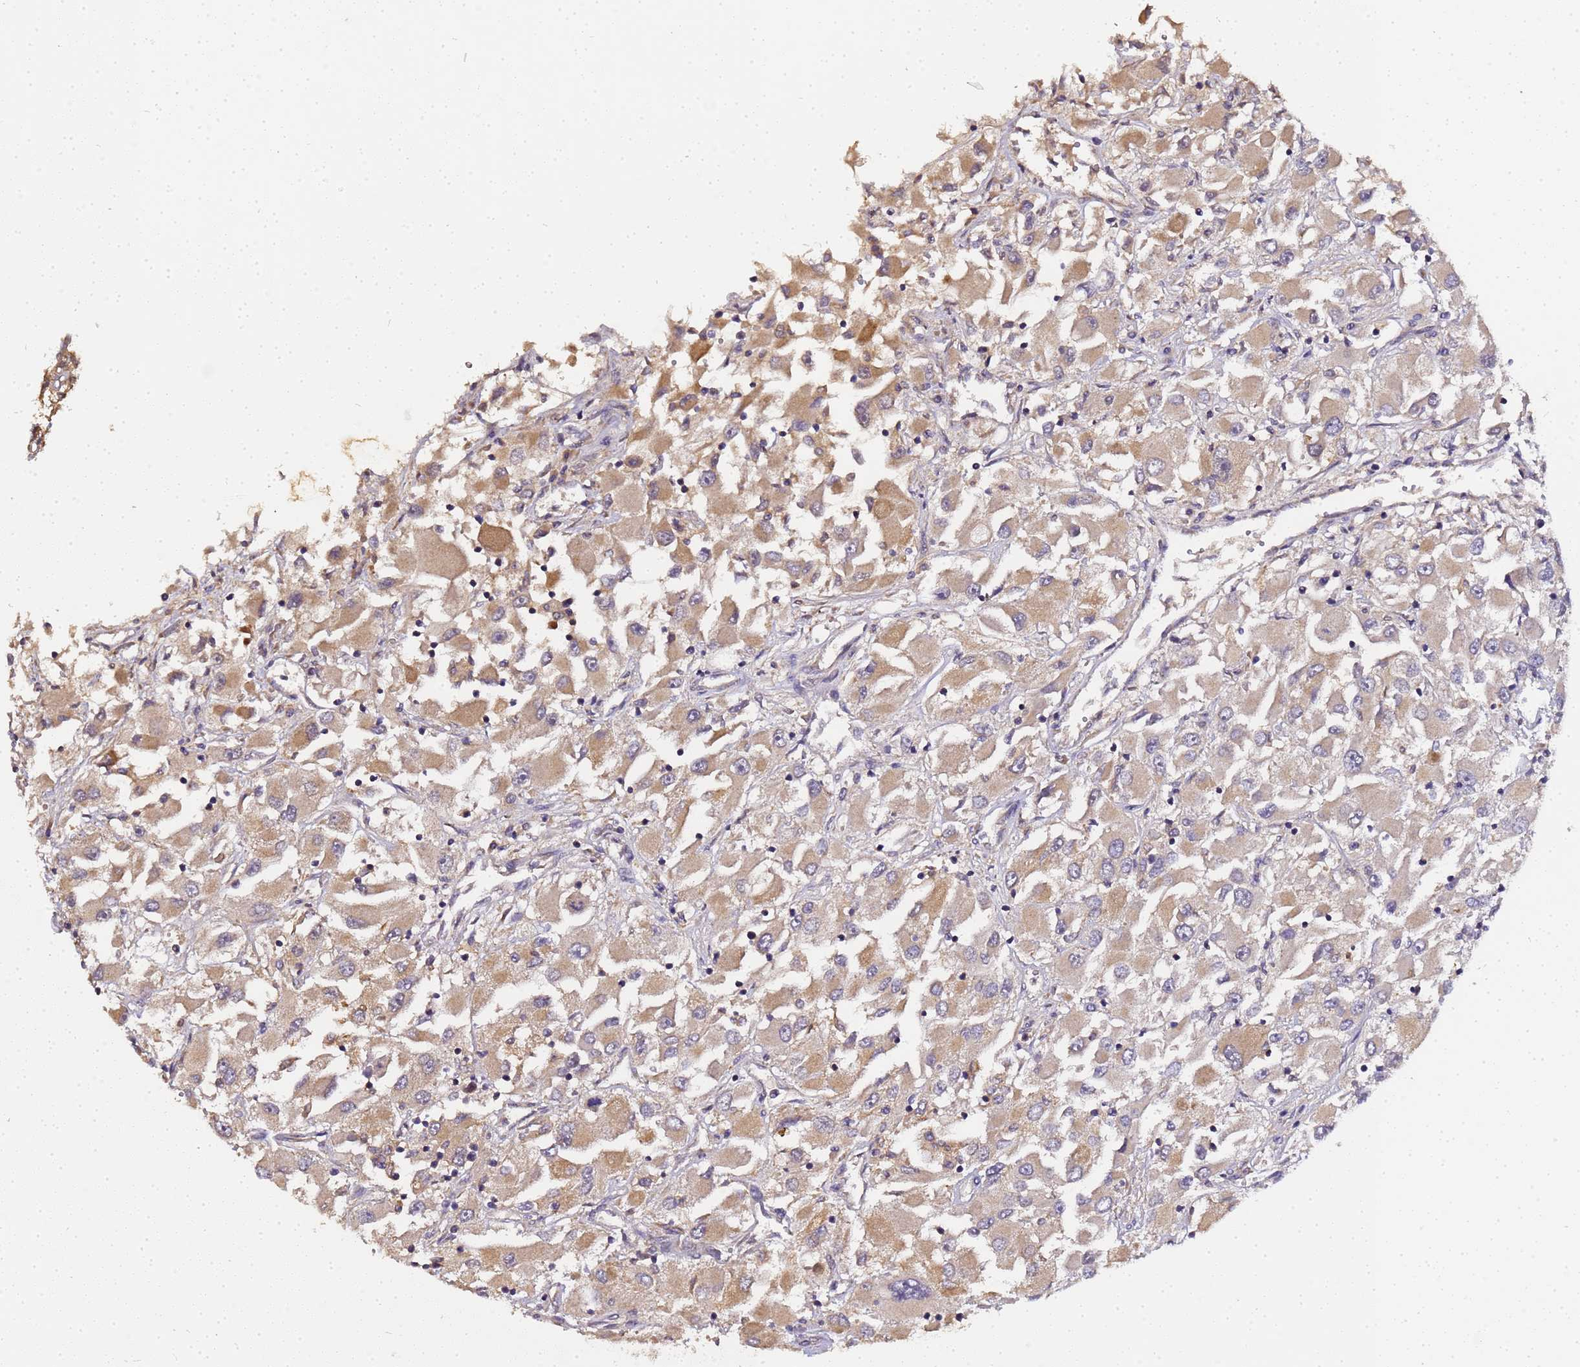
{"staining": {"intensity": "weak", "quantity": ">75%", "location": "cytoplasmic/membranous"}, "tissue": "renal cancer", "cell_type": "Tumor cells", "image_type": "cancer", "snomed": [{"axis": "morphology", "description": "Adenocarcinoma, NOS"}, {"axis": "topography", "description": "Kidney"}], "caption": "Immunohistochemical staining of adenocarcinoma (renal) exhibits low levels of weak cytoplasmic/membranous expression in approximately >75% of tumor cells.", "gene": "LGI4", "patient": {"sex": "female", "age": 52}}